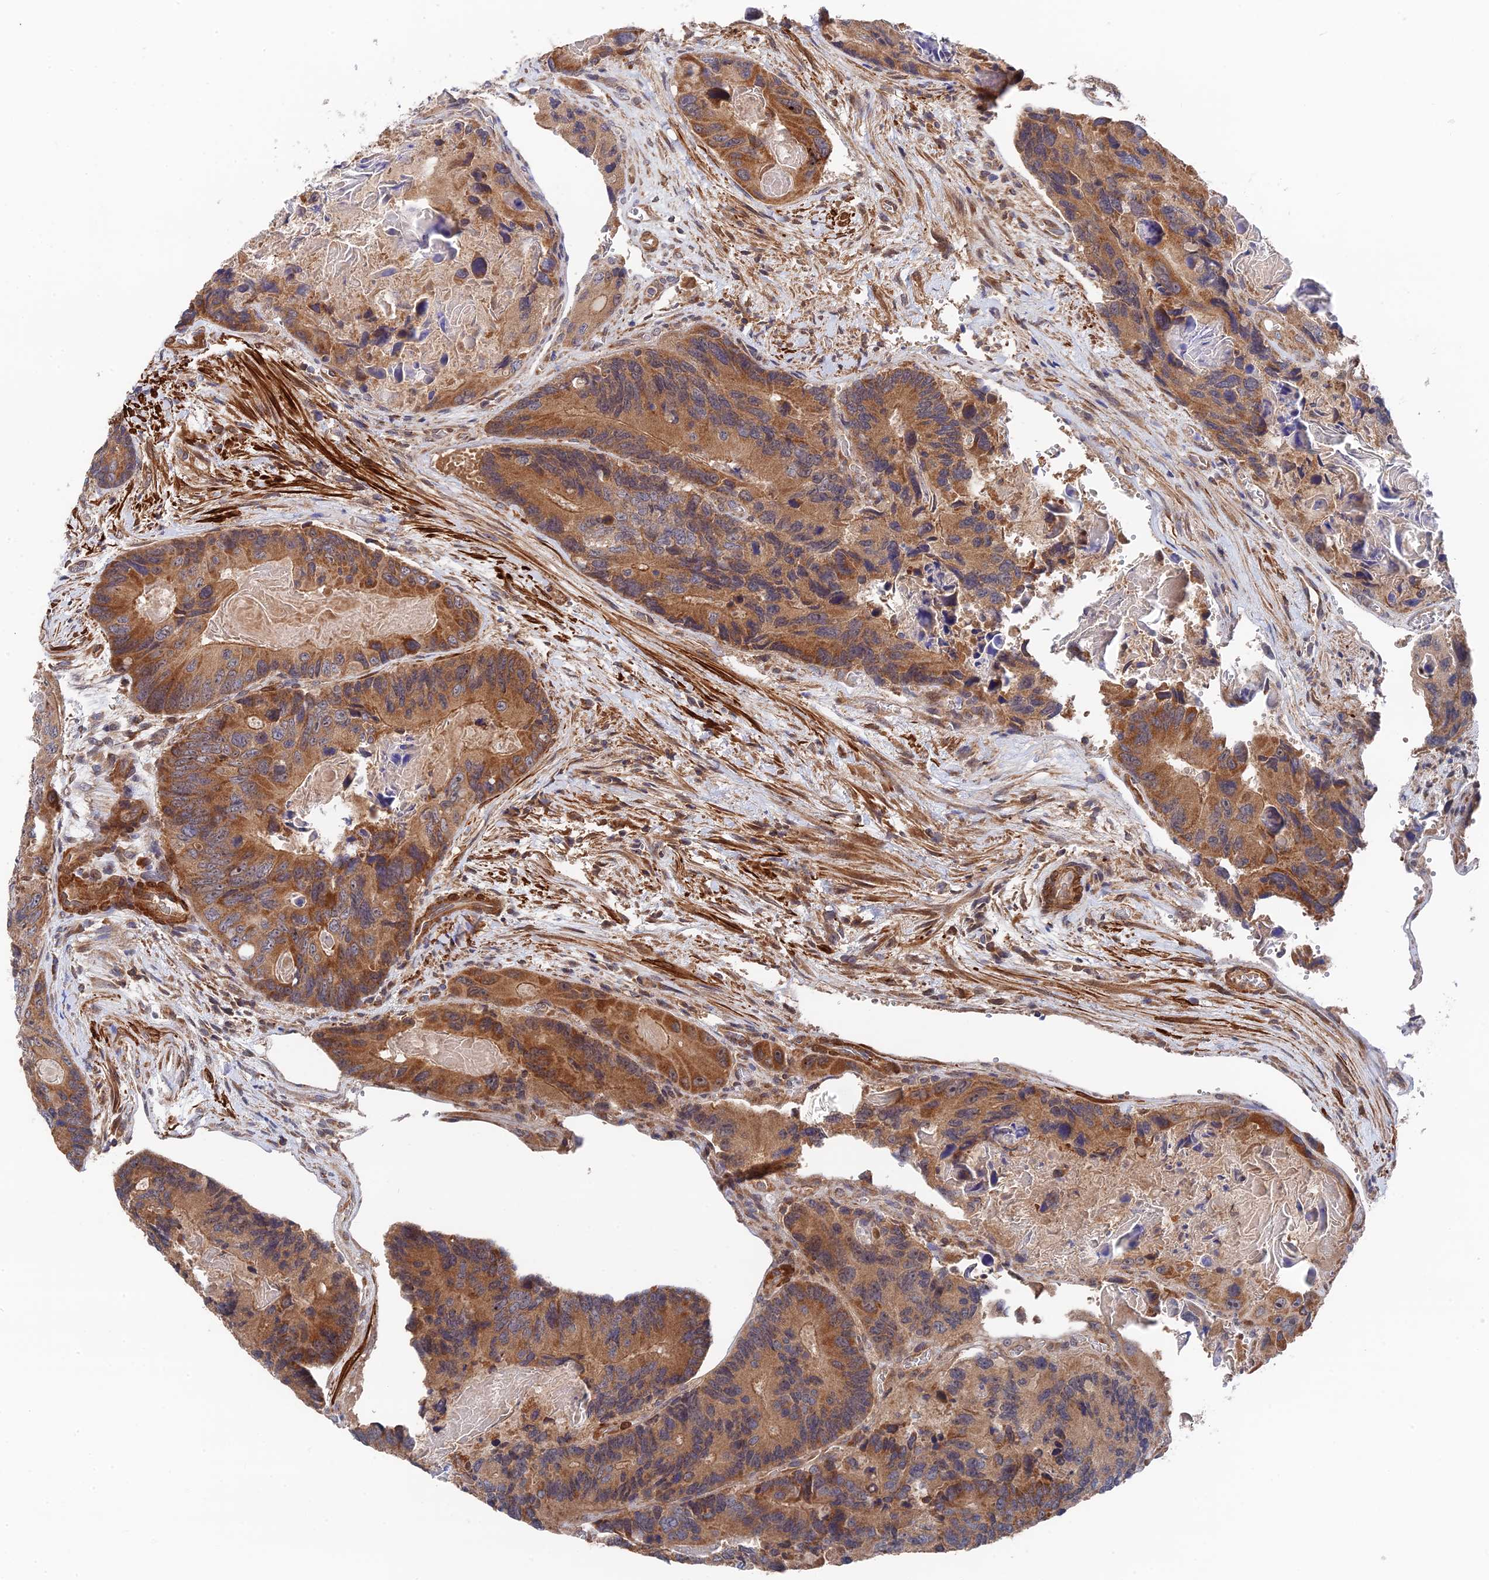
{"staining": {"intensity": "moderate", "quantity": ">75%", "location": "cytoplasmic/membranous"}, "tissue": "colorectal cancer", "cell_type": "Tumor cells", "image_type": "cancer", "snomed": [{"axis": "morphology", "description": "Adenocarcinoma, NOS"}, {"axis": "topography", "description": "Colon"}], "caption": "A medium amount of moderate cytoplasmic/membranous expression is appreciated in about >75% of tumor cells in colorectal adenocarcinoma tissue. (brown staining indicates protein expression, while blue staining denotes nuclei).", "gene": "ZNF320", "patient": {"sex": "male", "age": 84}}